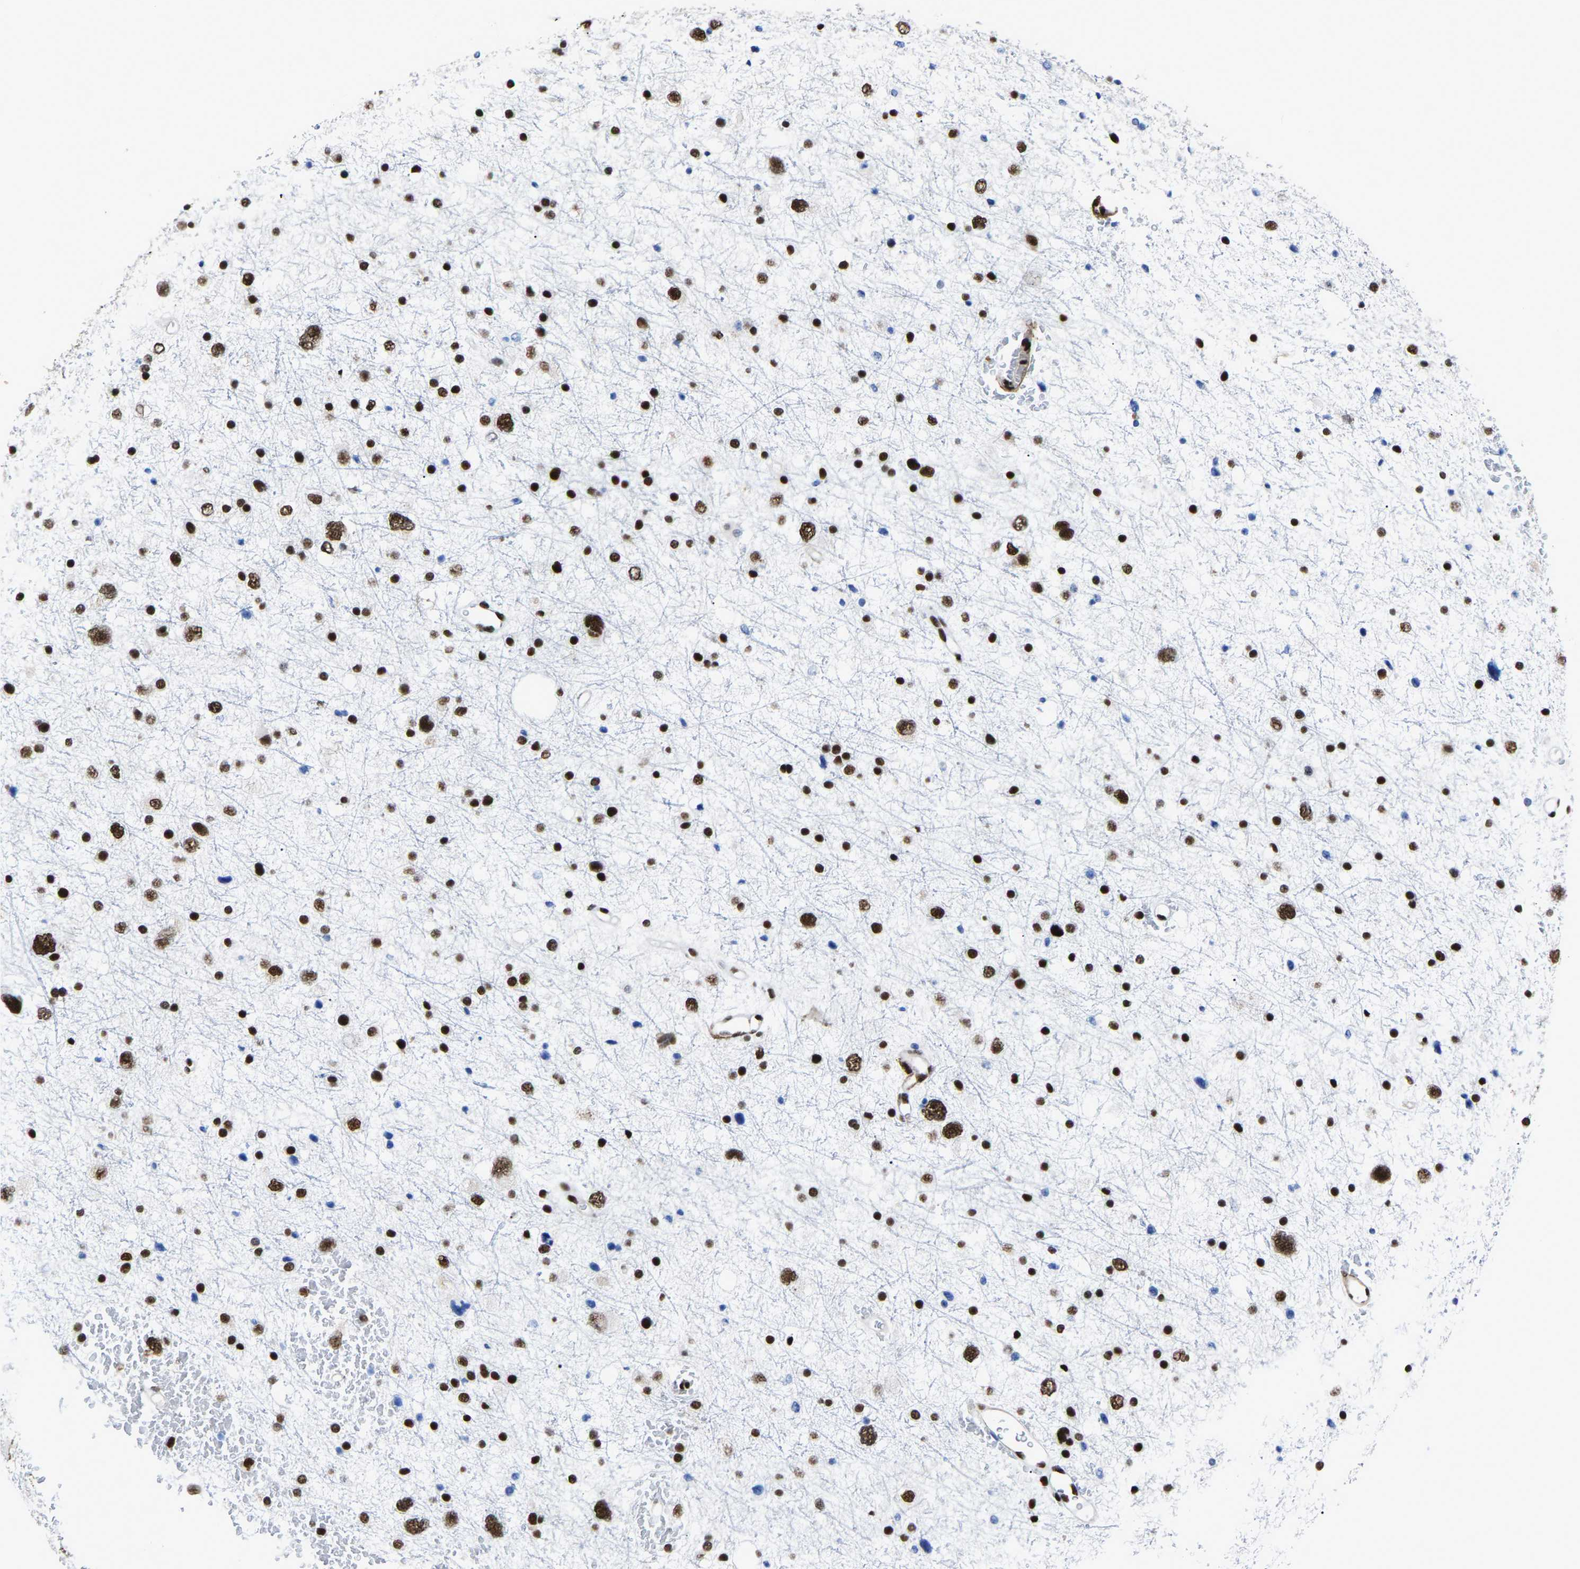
{"staining": {"intensity": "strong", "quantity": ">75%", "location": "nuclear"}, "tissue": "glioma", "cell_type": "Tumor cells", "image_type": "cancer", "snomed": [{"axis": "morphology", "description": "Glioma, malignant, Low grade"}, {"axis": "topography", "description": "Brain"}], "caption": "The histopathology image shows staining of low-grade glioma (malignant), revealing strong nuclear protein positivity (brown color) within tumor cells. The staining was performed using DAB (3,3'-diaminobenzidine), with brown indicating positive protein expression. Nuclei are stained blue with hematoxylin.", "gene": "DDX5", "patient": {"sex": "female", "age": 37}}